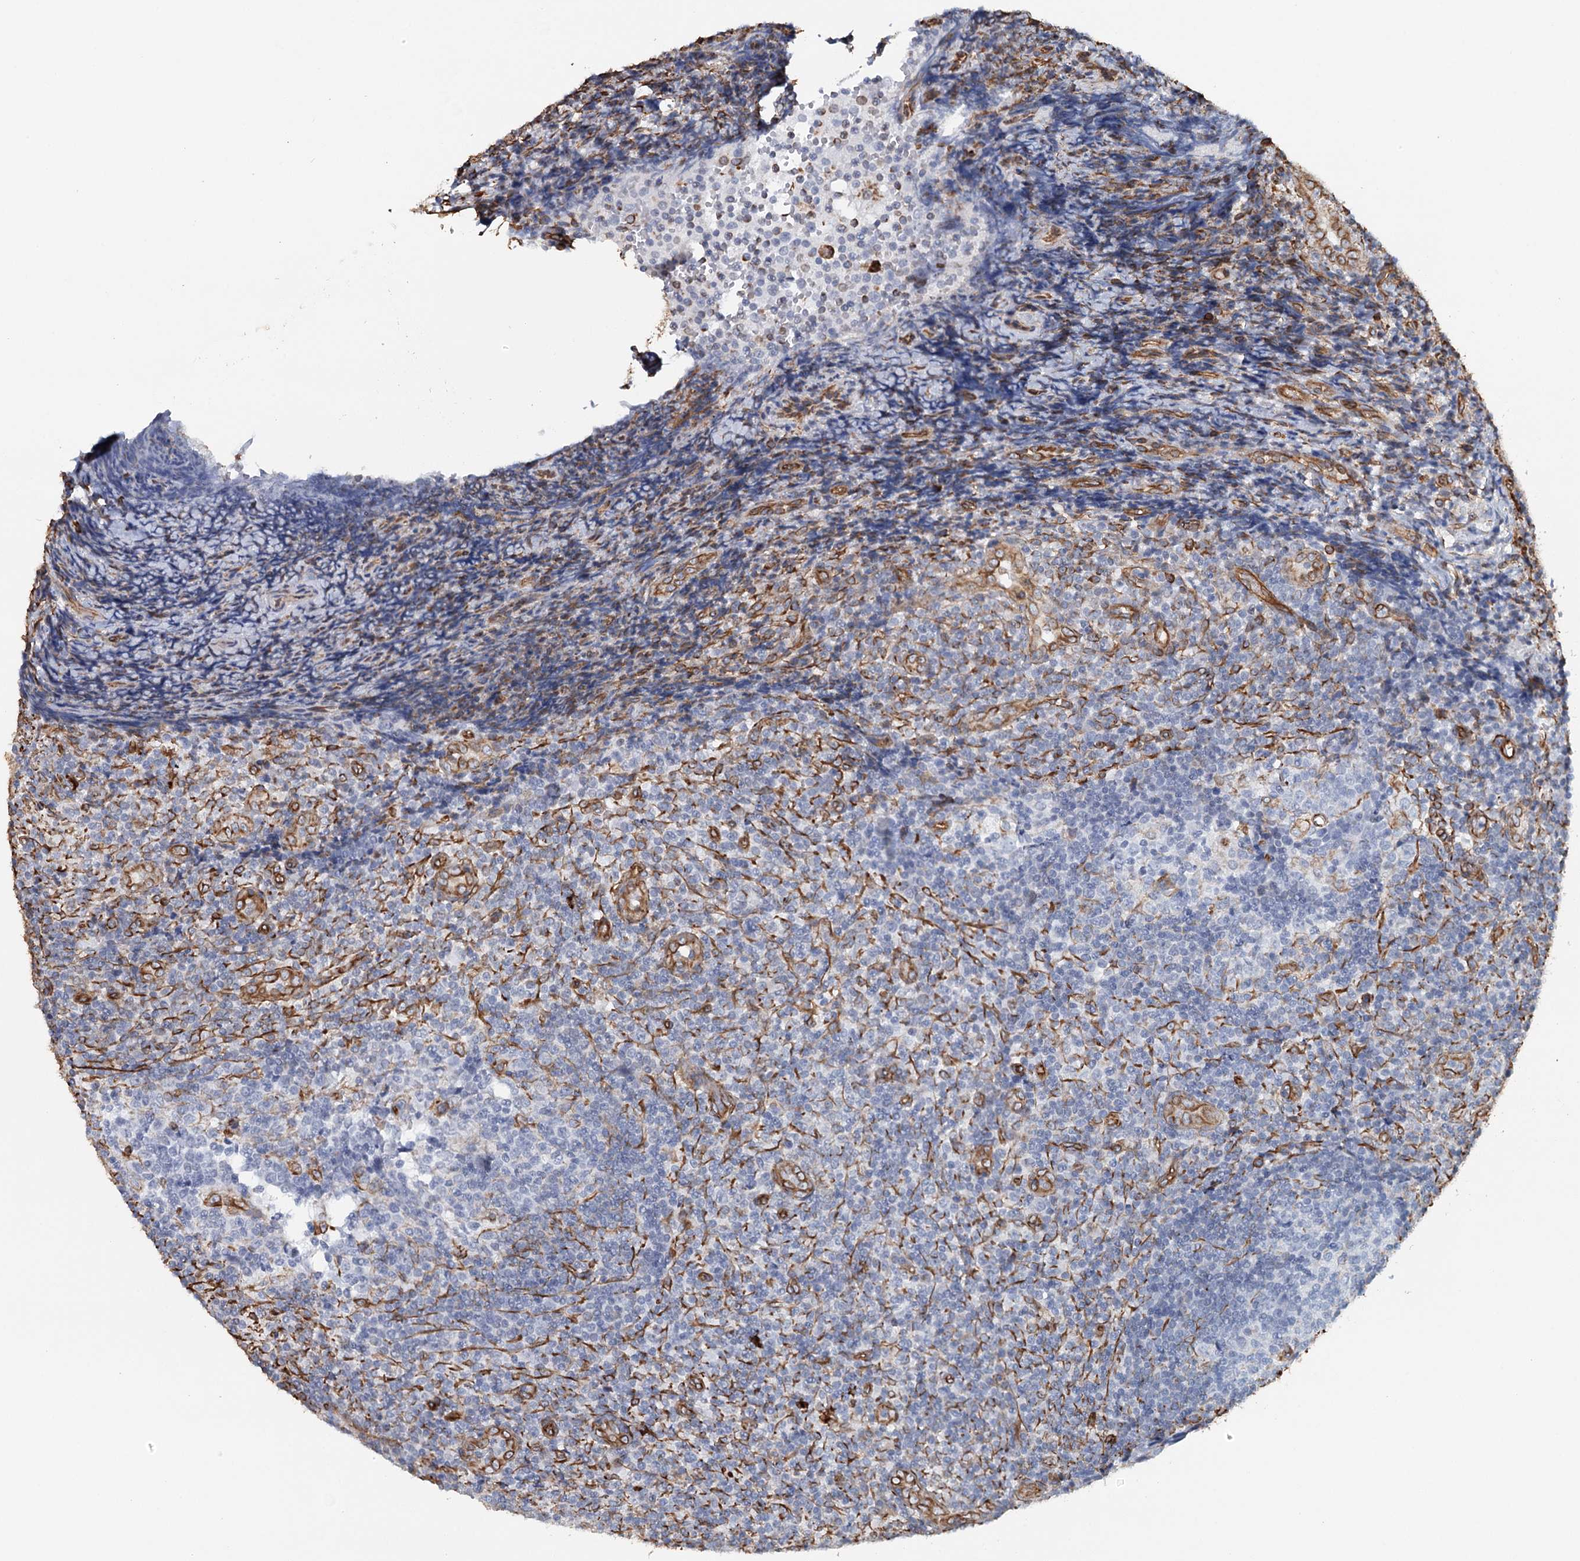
{"staining": {"intensity": "negative", "quantity": "none", "location": "none"}, "tissue": "tonsil", "cell_type": "Germinal center cells", "image_type": "normal", "snomed": [{"axis": "morphology", "description": "Normal tissue, NOS"}, {"axis": "topography", "description": "Tonsil"}], "caption": "Immunohistochemistry (IHC) histopathology image of benign tonsil: tonsil stained with DAB demonstrates no significant protein staining in germinal center cells.", "gene": "SYNPO", "patient": {"sex": "female", "age": 19}}